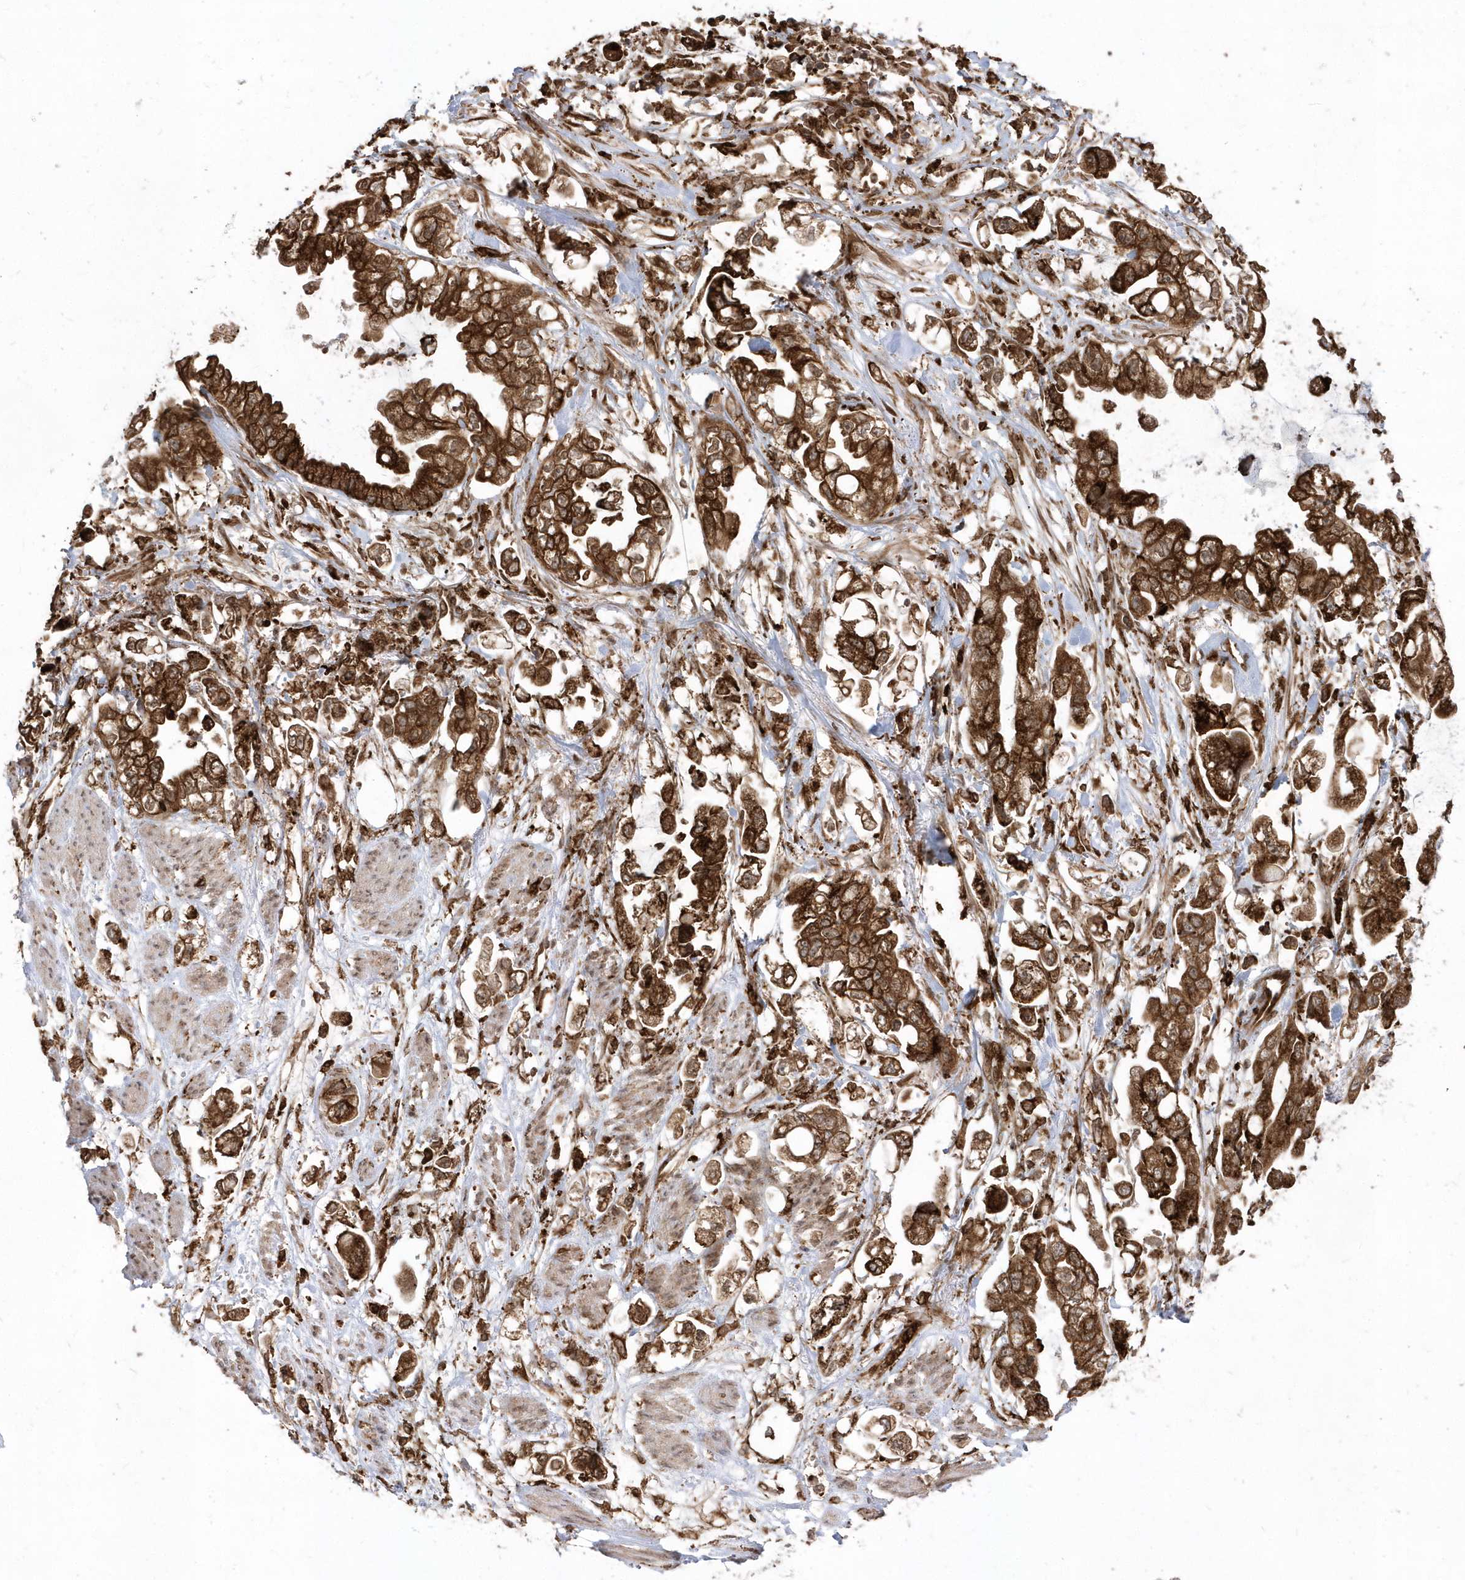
{"staining": {"intensity": "strong", "quantity": ">75%", "location": "cytoplasmic/membranous"}, "tissue": "stomach cancer", "cell_type": "Tumor cells", "image_type": "cancer", "snomed": [{"axis": "morphology", "description": "Adenocarcinoma, NOS"}, {"axis": "topography", "description": "Stomach"}], "caption": "DAB immunohistochemical staining of adenocarcinoma (stomach) shows strong cytoplasmic/membranous protein positivity in approximately >75% of tumor cells. (DAB IHC, brown staining for protein, blue staining for nuclei).", "gene": "EPC2", "patient": {"sex": "male", "age": 62}}